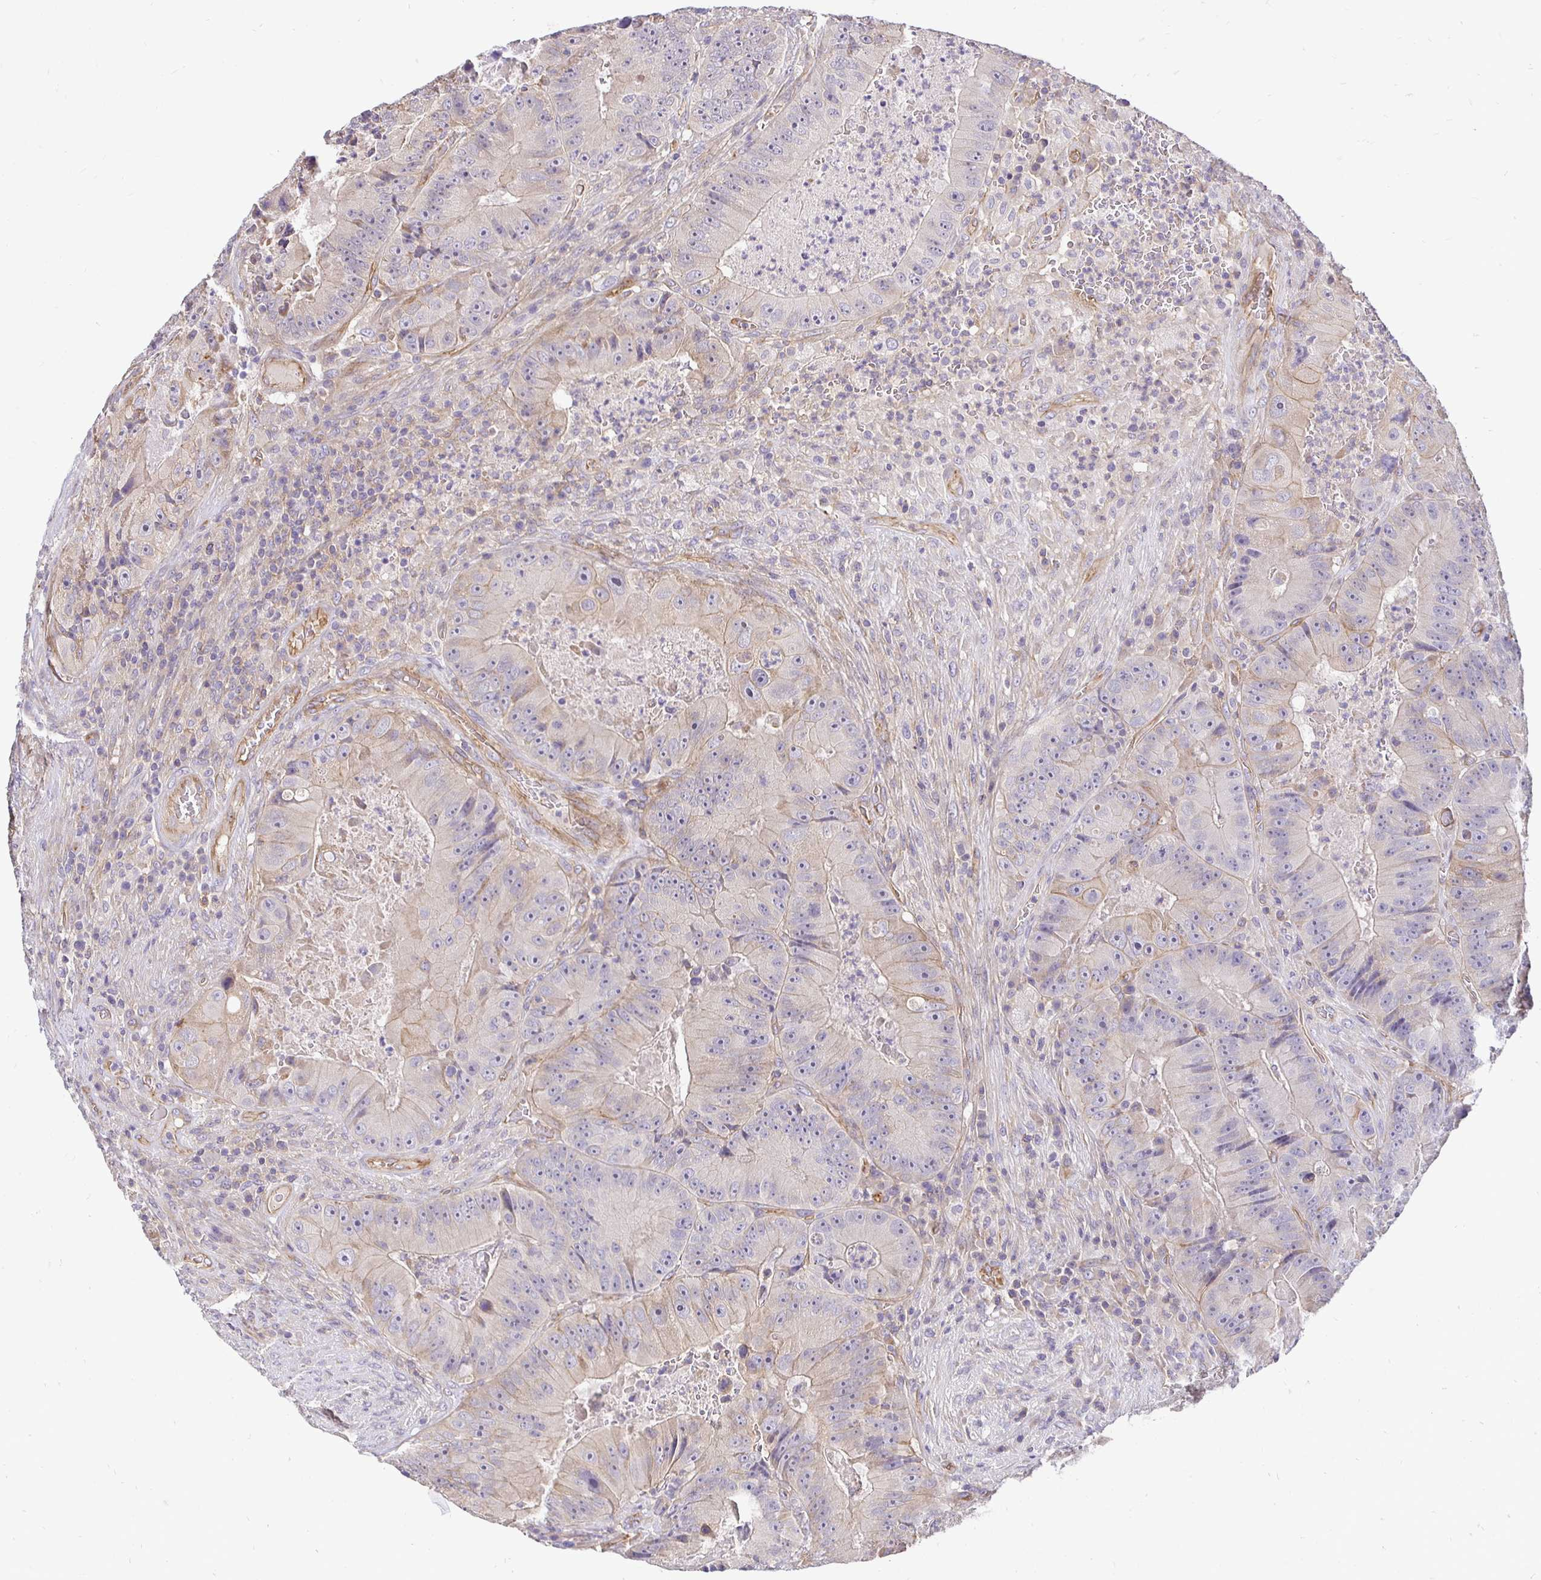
{"staining": {"intensity": "weak", "quantity": "<25%", "location": "cytoplasmic/membranous"}, "tissue": "colorectal cancer", "cell_type": "Tumor cells", "image_type": "cancer", "snomed": [{"axis": "morphology", "description": "Adenocarcinoma, NOS"}, {"axis": "topography", "description": "Colon"}], "caption": "Tumor cells show no significant protein expression in colorectal adenocarcinoma.", "gene": "SLC9A1", "patient": {"sex": "female", "age": 86}}